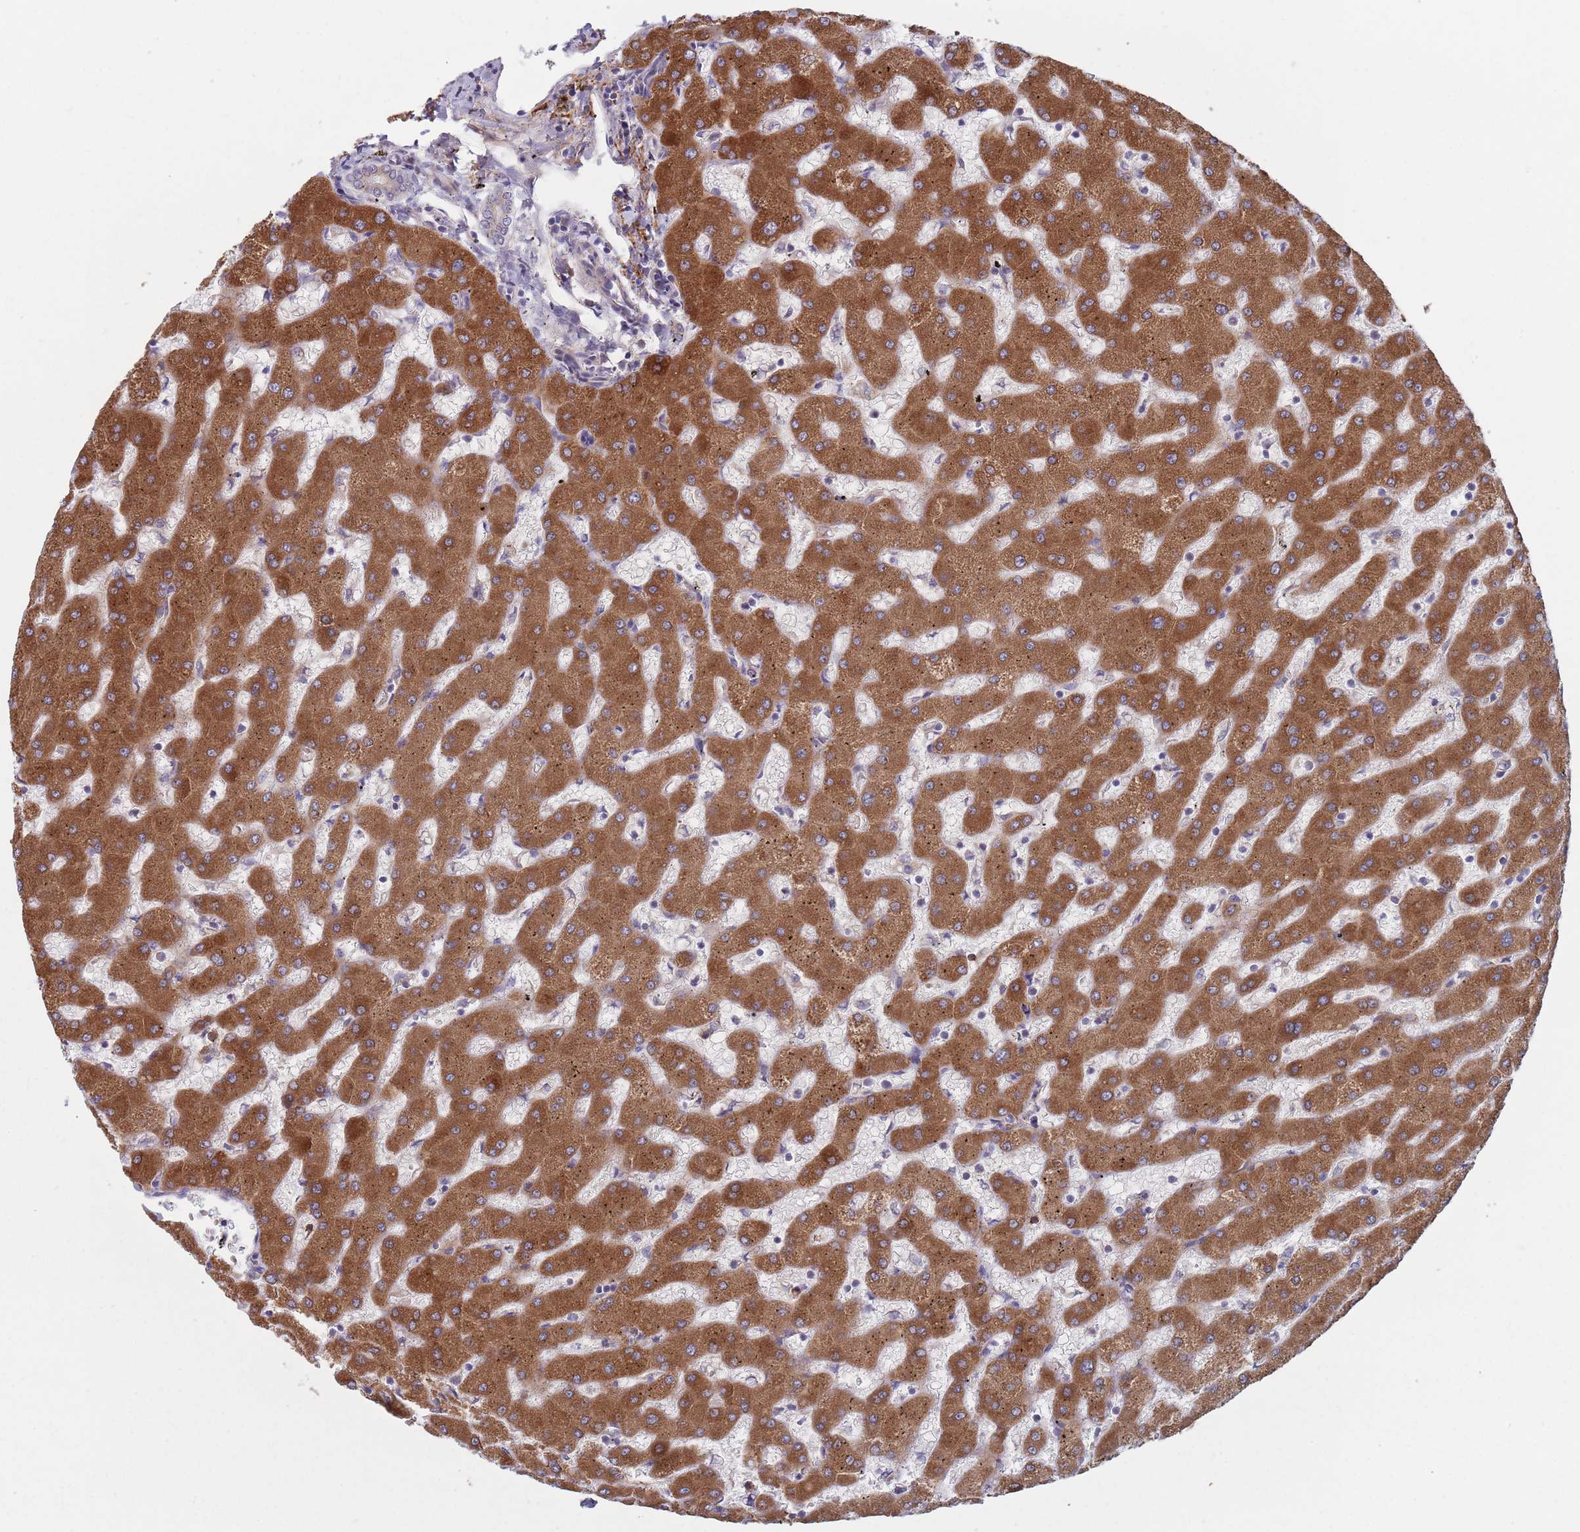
{"staining": {"intensity": "weak", "quantity": "<25%", "location": "cytoplasmic/membranous"}, "tissue": "liver", "cell_type": "Cholangiocytes", "image_type": "normal", "snomed": [{"axis": "morphology", "description": "Normal tissue, NOS"}, {"axis": "topography", "description": "Liver"}], "caption": "Cholangiocytes show no significant protein positivity in benign liver. (Brightfield microscopy of DAB IHC at high magnification).", "gene": "ZNF140", "patient": {"sex": "female", "age": 63}}